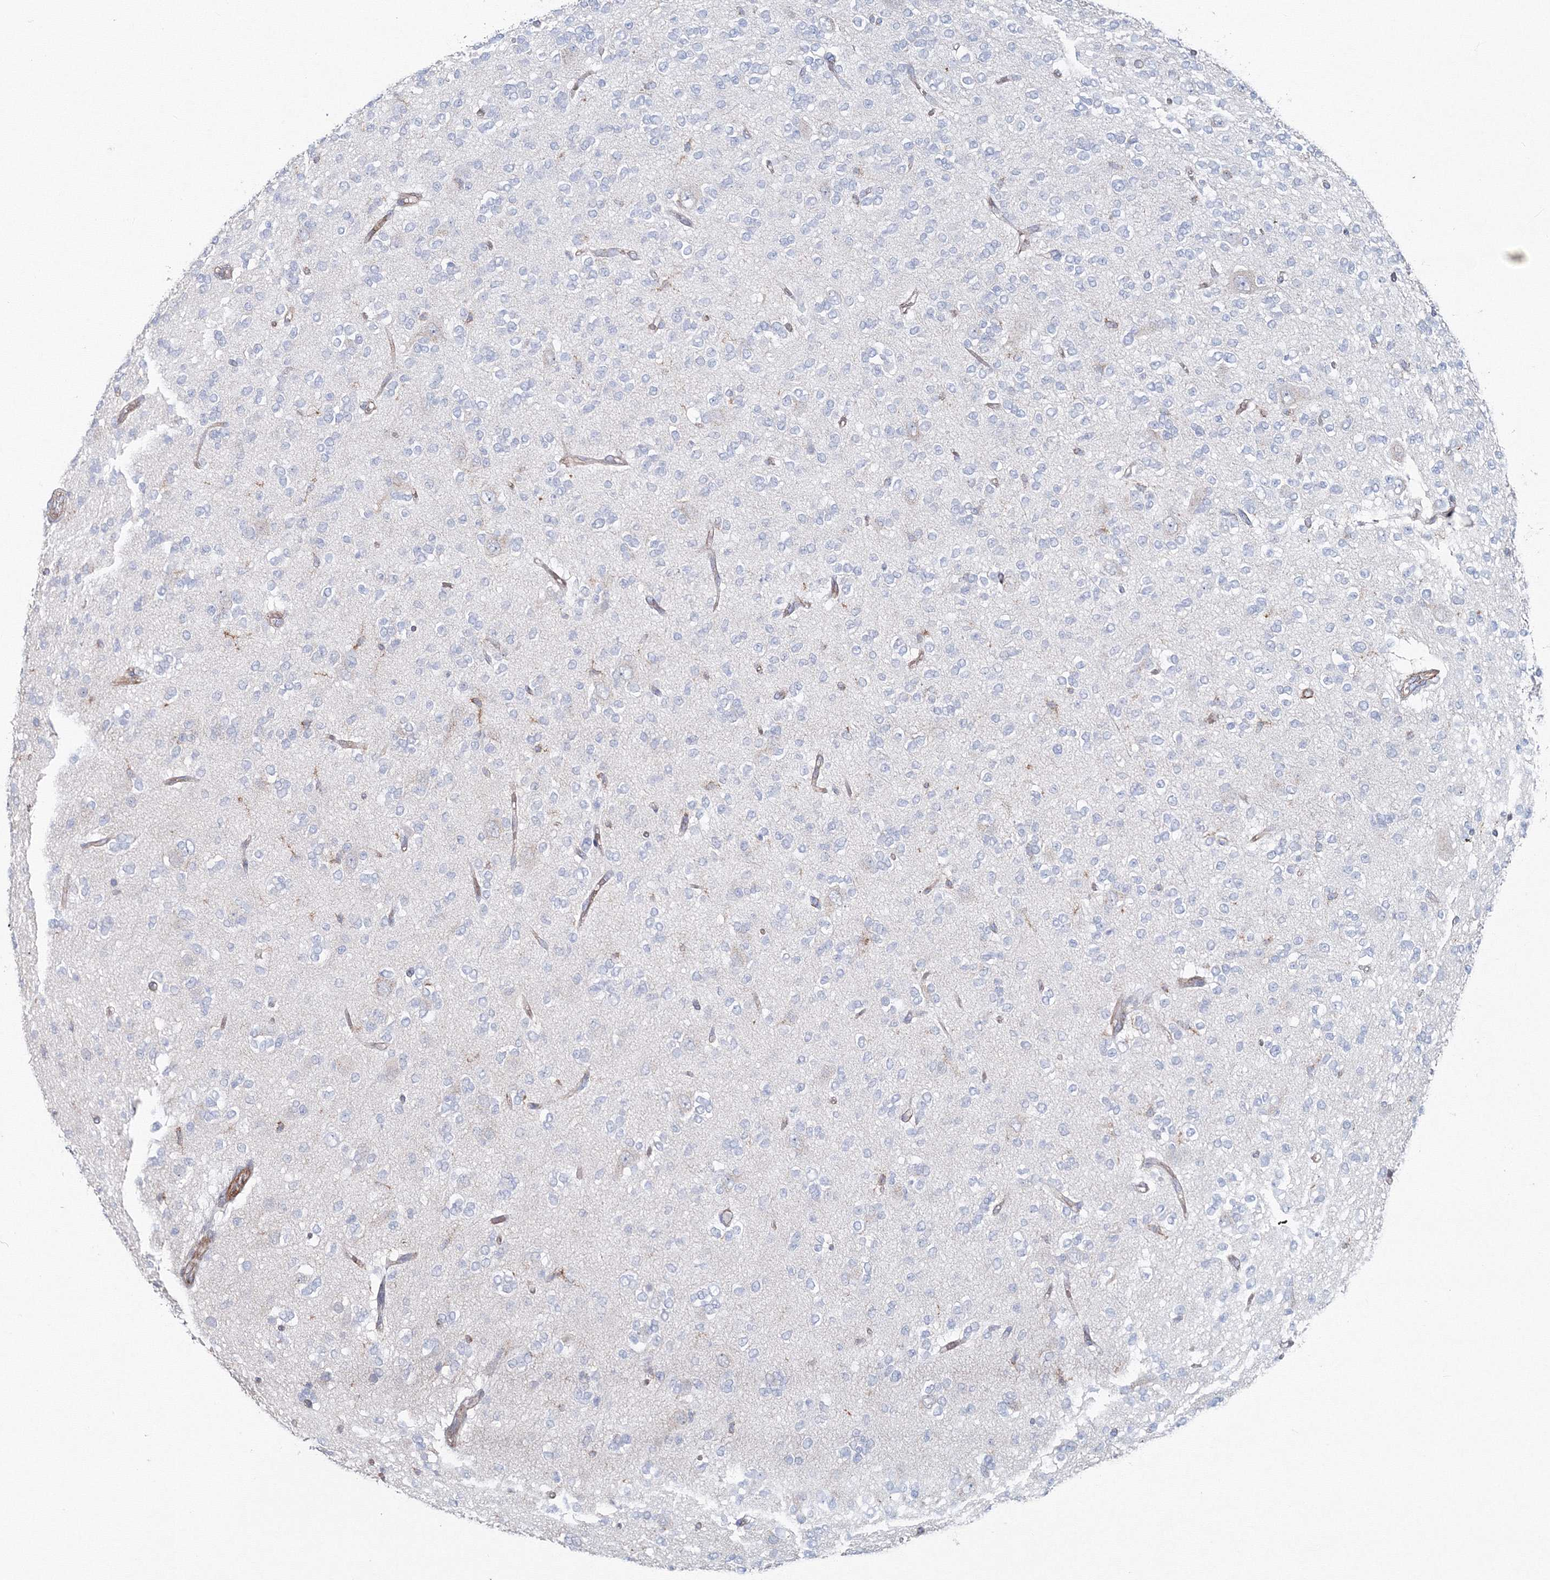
{"staining": {"intensity": "negative", "quantity": "none", "location": "none"}, "tissue": "glioma", "cell_type": "Tumor cells", "image_type": "cancer", "snomed": [{"axis": "morphology", "description": "Glioma, malignant, Low grade"}, {"axis": "topography", "description": "Brain"}], "caption": "This micrograph is of glioma stained with immunohistochemistry to label a protein in brown with the nuclei are counter-stained blue. There is no staining in tumor cells. (DAB IHC with hematoxylin counter stain).", "gene": "GGA2", "patient": {"sex": "male", "age": 38}}